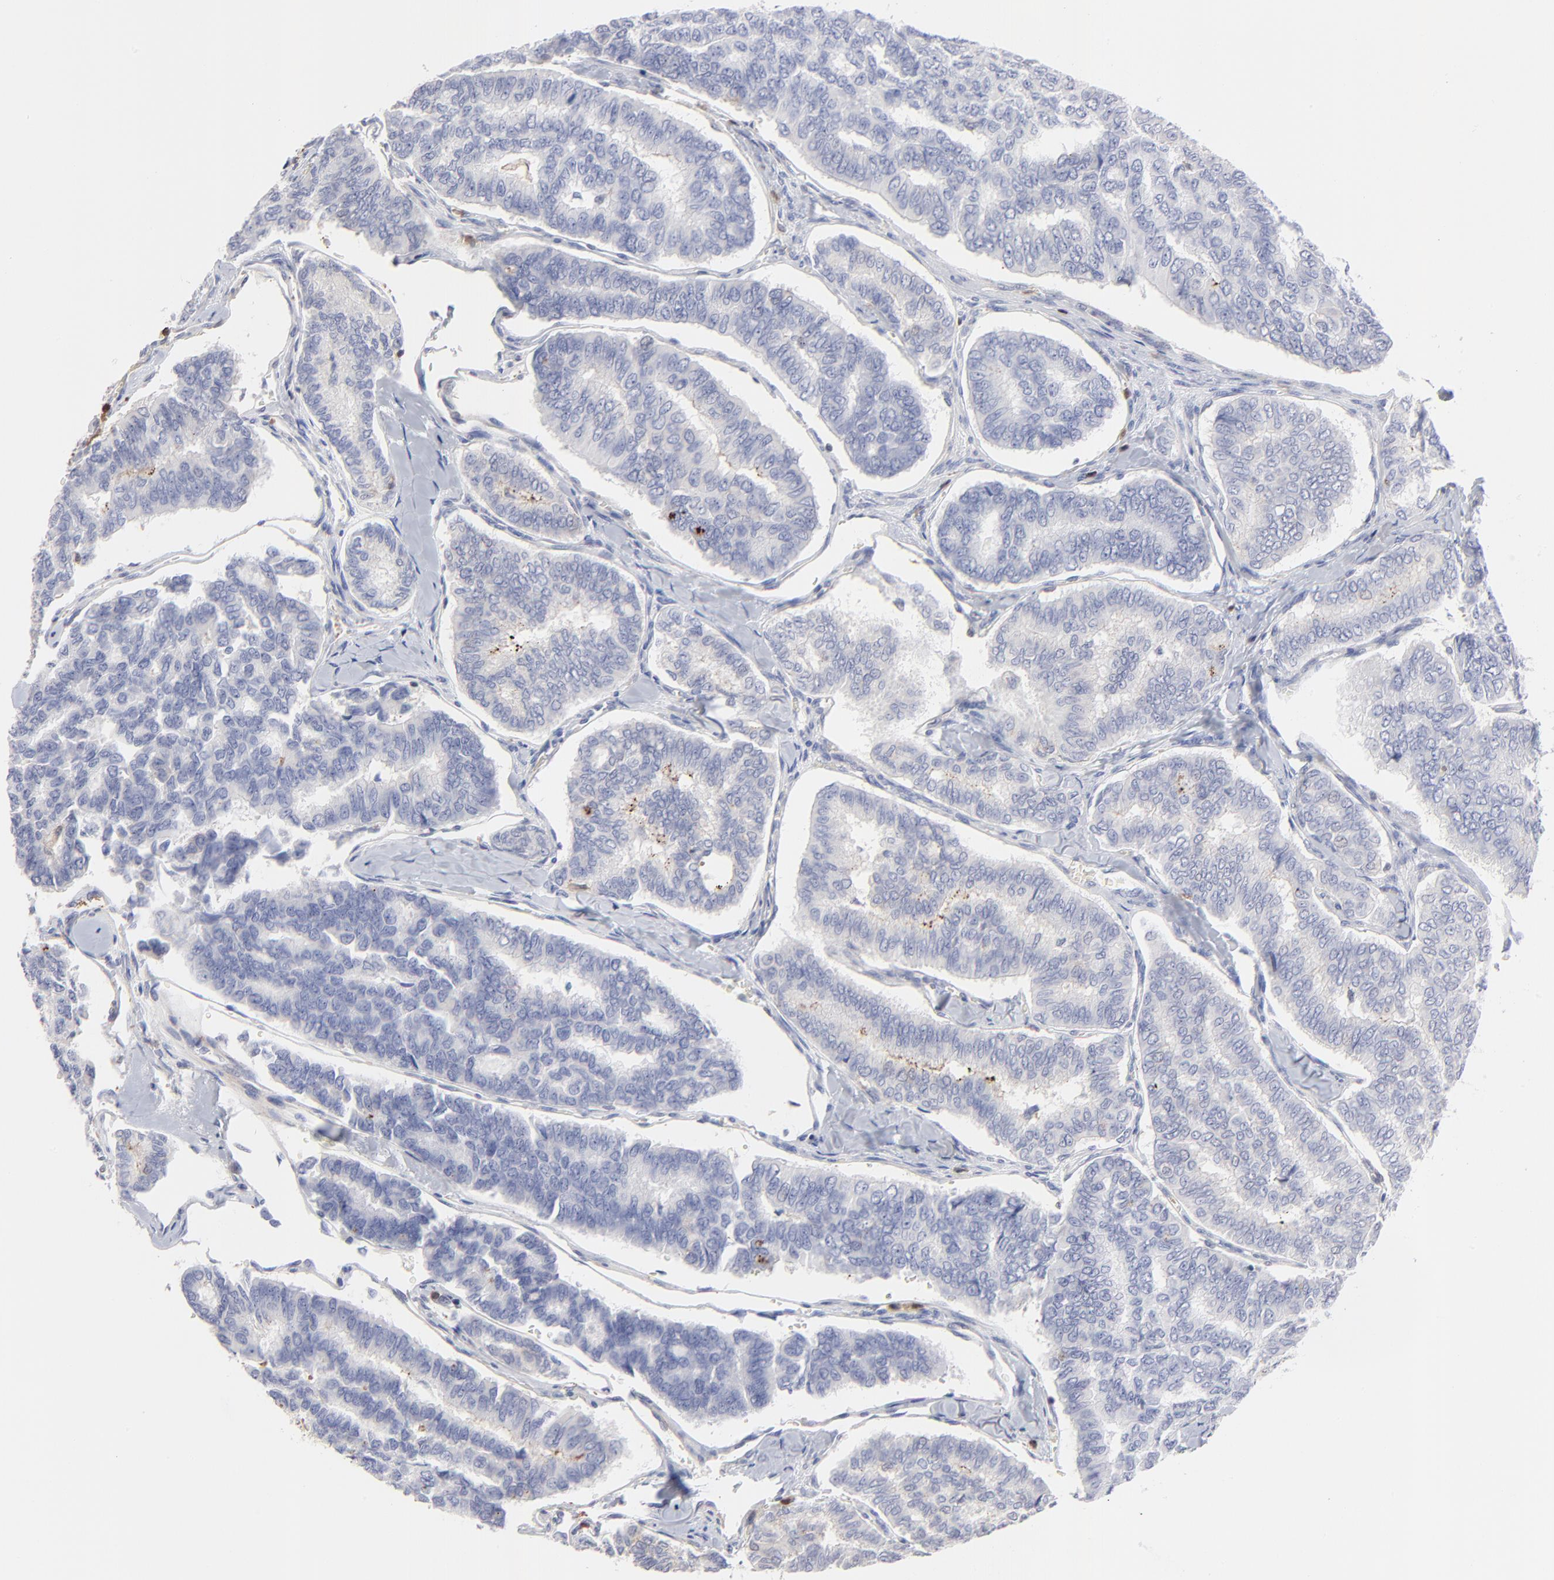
{"staining": {"intensity": "negative", "quantity": "none", "location": "none"}, "tissue": "thyroid cancer", "cell_type": "Tumor cells", "image_type": "cancer", "snomed": [{"axis": "morphology", "description": "Papillary adenocarcinoma, NOS"}, {"axis": "topography", "description": "Thyroid gland"}], "caption": "Immunohistochemical staining of human thyroid cancer (papillary adenocarcinoma) exhibits no significant positivity in tumor cells.", "gene": "TBXT", "patient": {"sex": "female", "age": 35}}